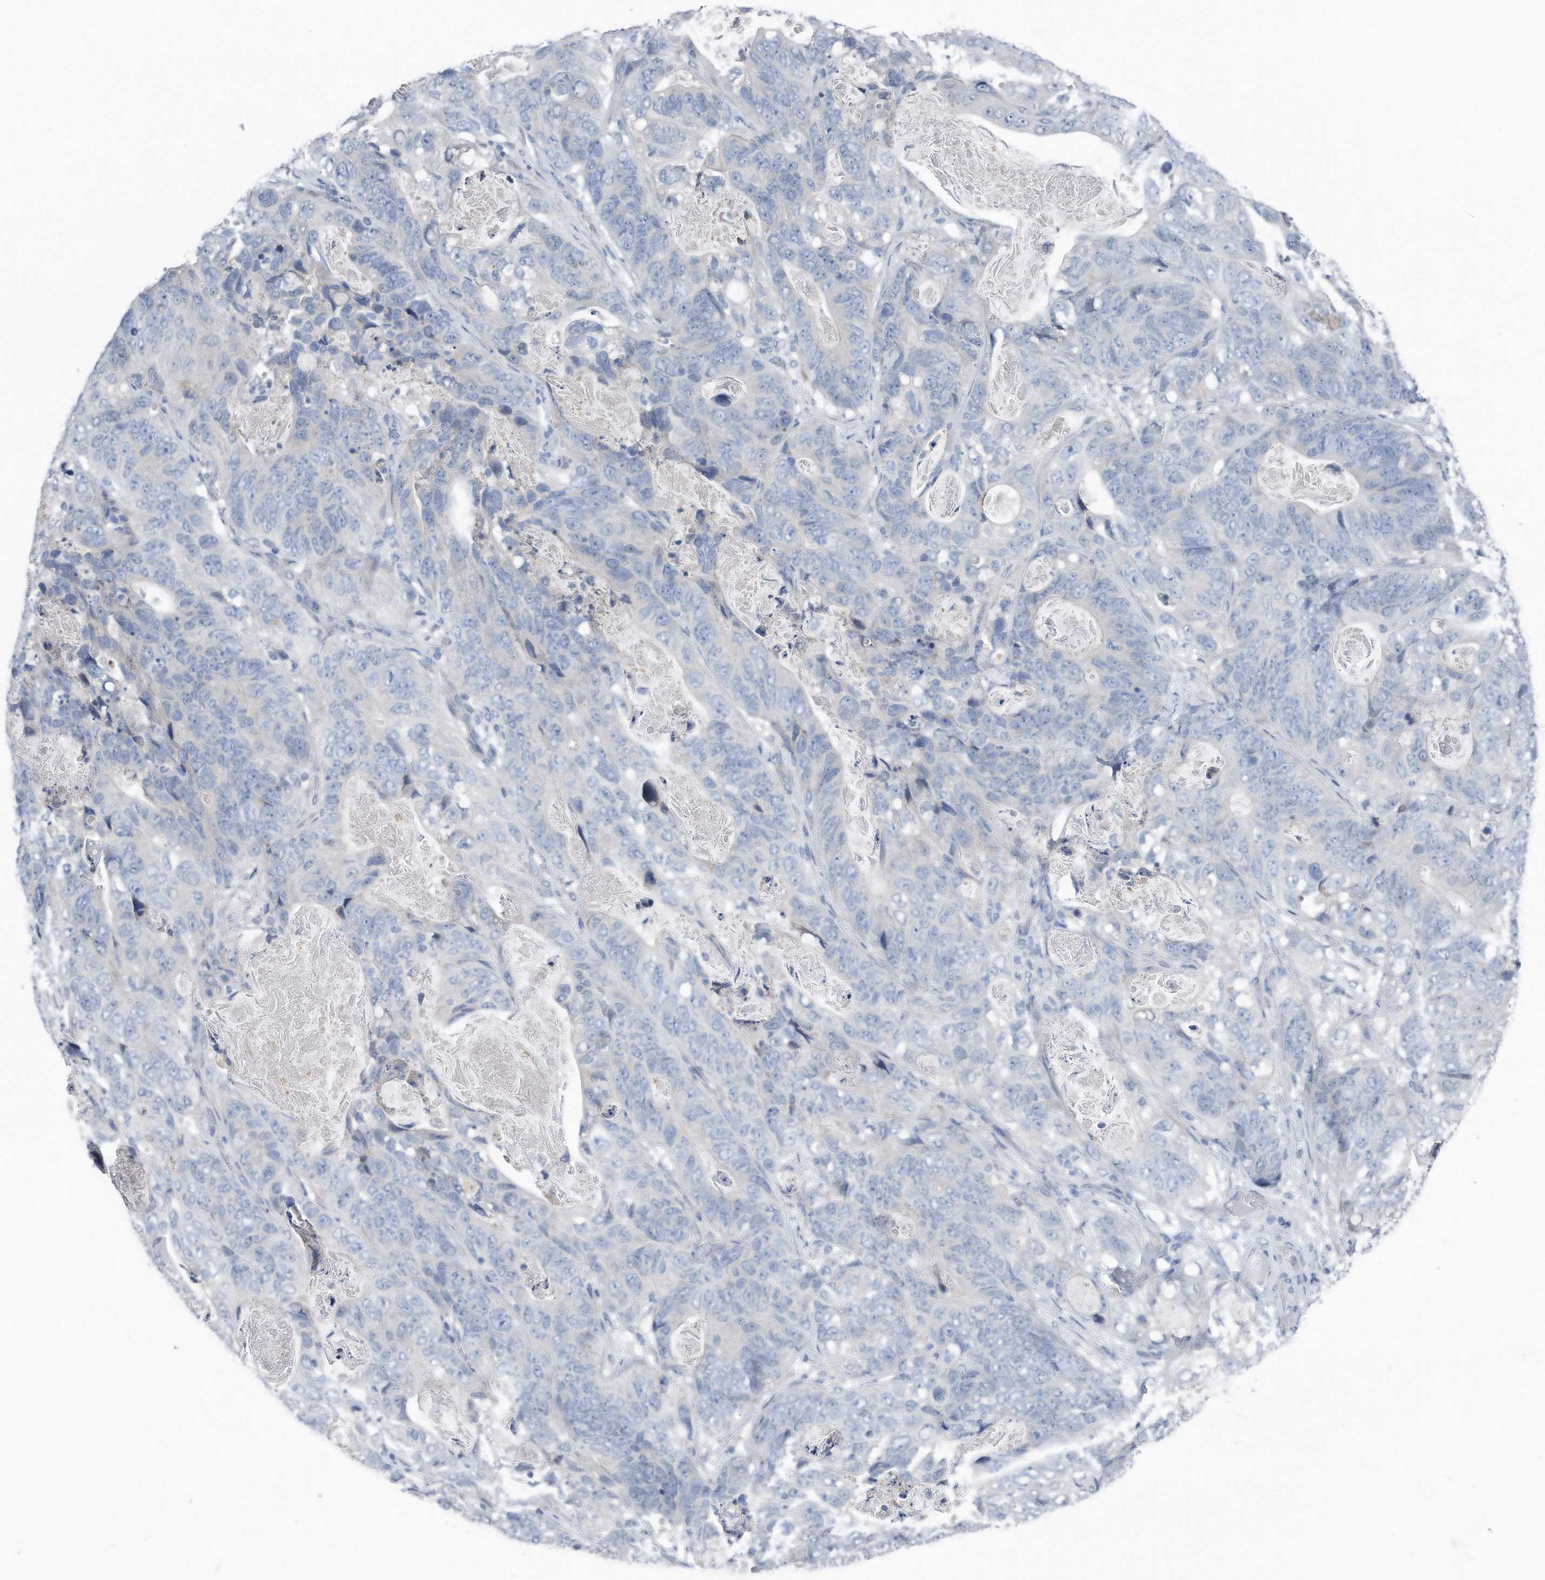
{"staining": {"intensity": "negative", "quantity": "none", "location": "none"}, "tissue": "stomach cancer", "cell_type": "Tumor cells", "image_type": "cancer", "snomed": [{"axis": "morphology", "description": "Normal tissue, NOS"}, {"axis": "morphology", "description": "Adenocarcinoma, NOS"}, {"axis": "topography", "description": "Stomach"}], "caption": "Stomach cancer (adenocarcinoma) was stained to show a protein in brown. There is no significant positivity in tumor cells.", "gene": "YRDC", "patient": {"sex": "female", "age": 89}}